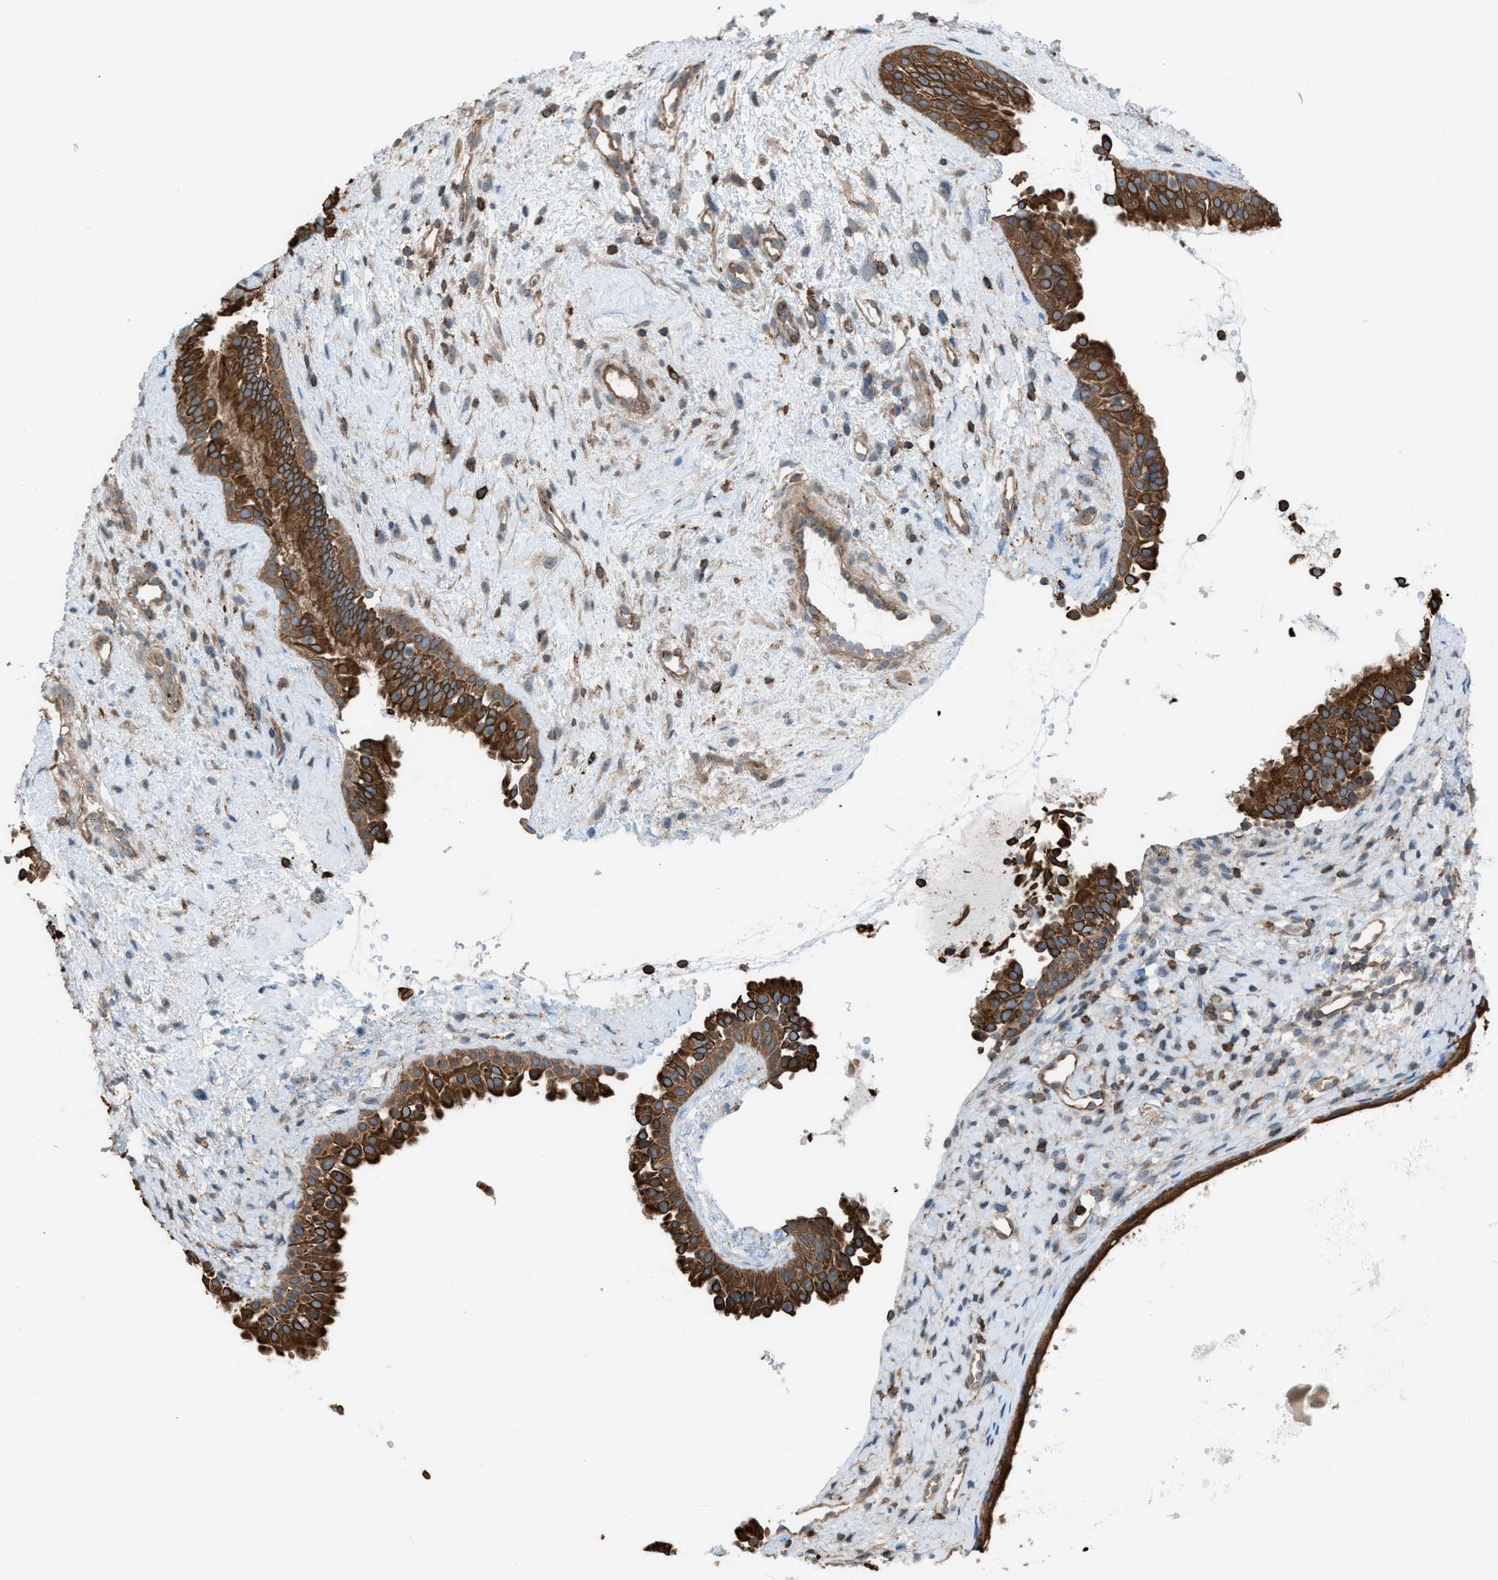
{"staining": {"intensity": "strong", "quantity": ">75%", "location": "cytoplasmic/membranous"}, "tissue": "nasopharynx", "cell_type": "Respiratory epithelial cells", "image_type": "normal", "snomed": [{"axis": "morphology", "description": "Normal tissue, NOS"}, {"axis": "topography", "description": "Nasopharynx"}], "caption": "Brown immunohistochemical staining in normal nasopharynx exhibits strong cytoplasmic/membranous positivity in about >75% of respiratory epithelial cells. The staining was performed using DAB (3,3'-diaminobenzidine), with brown indicating positive protein expression. Nuclei are stained blue with hematoxylin.", "gene": "DYRK1A", "patient": {"sex": "male", "age": 22}}